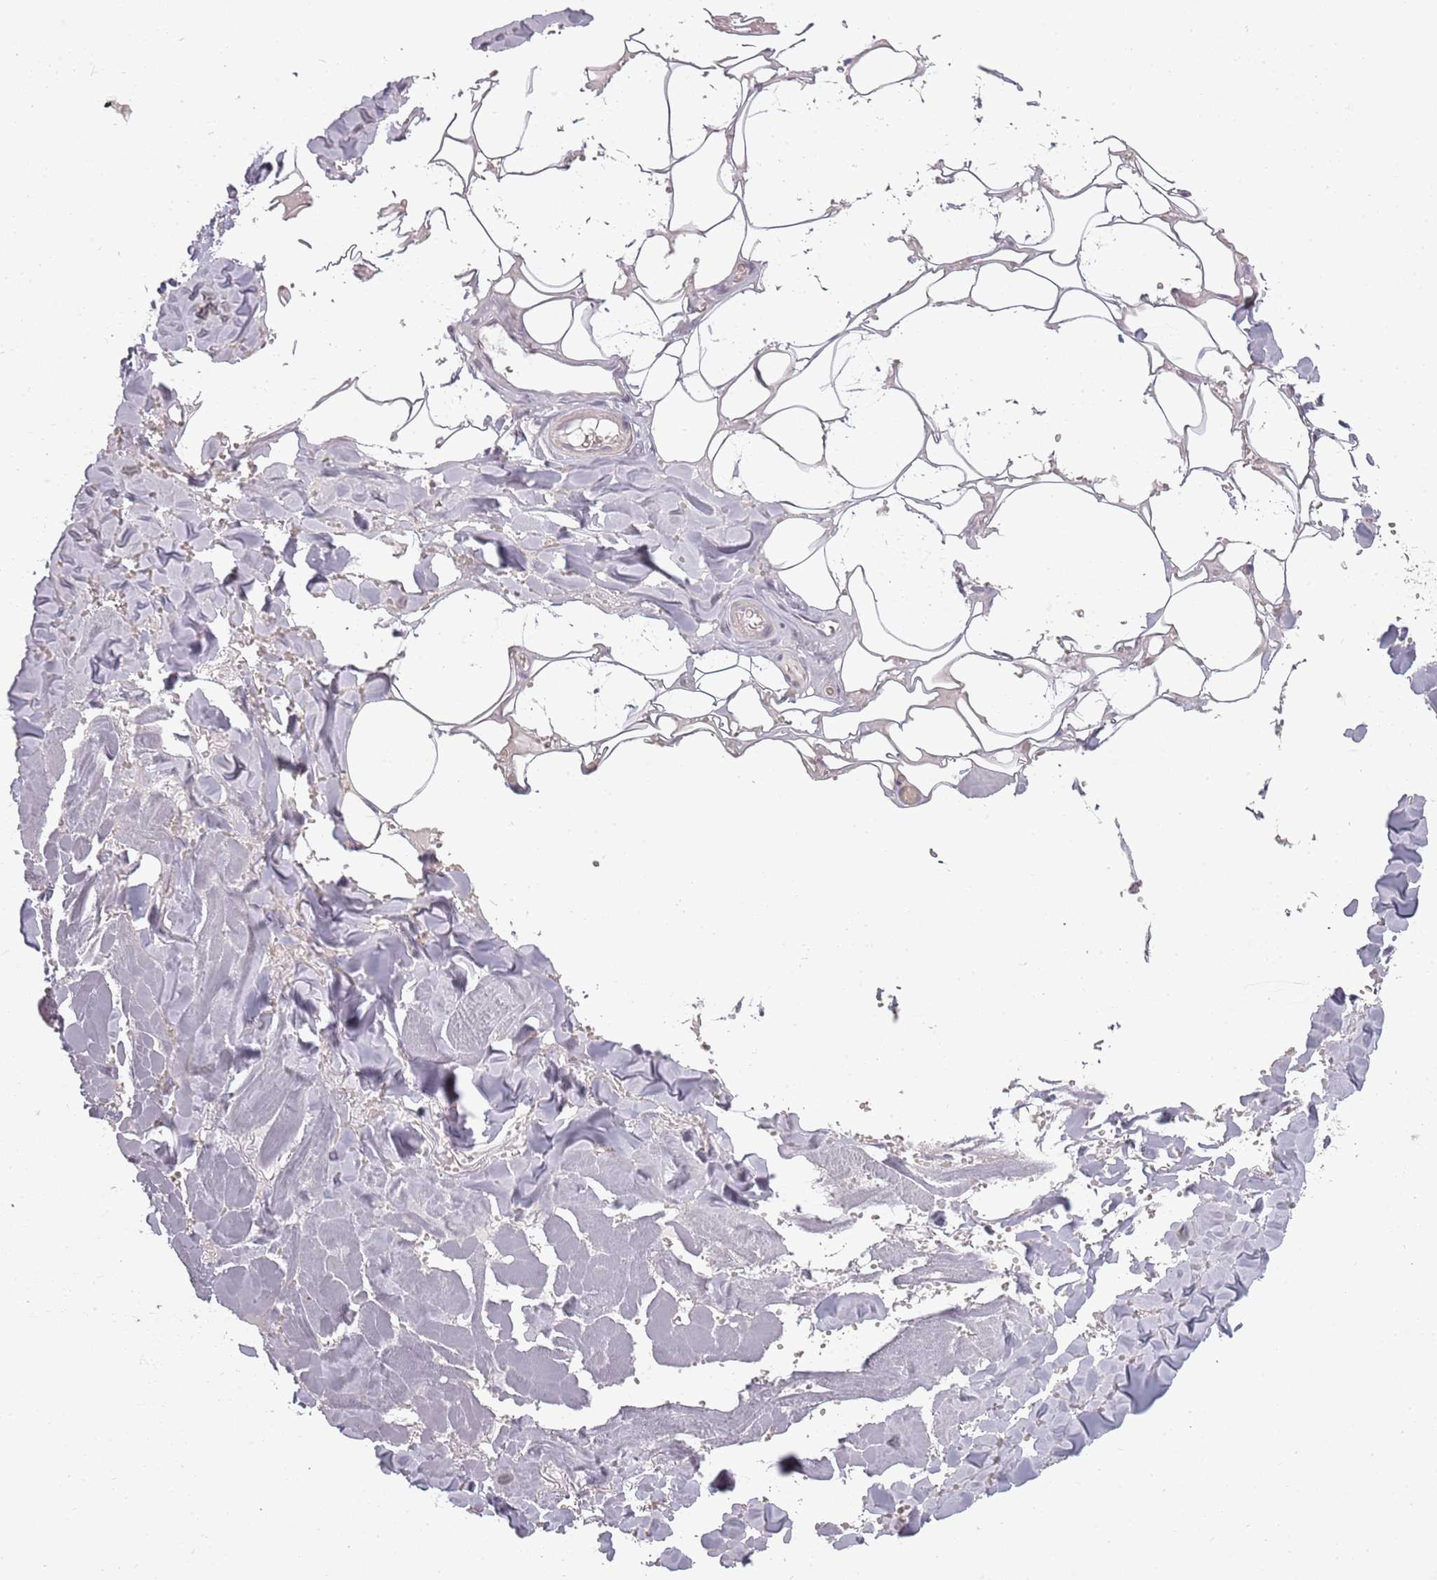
{"staining": {"intensity": "negative", "quantity": "none", "location": "none"}, "tissue": "adipose tissue", "cell_type": "Adipocytes", "image_type": "normal", "snomed": [{"axis": "morphology", "description": "Normal tissue, NOS"}, {"axis": "topography", "description": "Salivary gland"}, {"axis": "topography", "description": "Peripheral nerve tissue"}], "caption": "This image is of unremarkable adipose tissue stained with immunohistochemistry (IHC) to label a protein in brown with the nuclei are counter-stained blue. There is no positivity in adipocytes. (DAB (3,3'-diaminobenzidine) IHC visualized using brightfield microscopy, high magnification).", "gene": "CC2D2B", "patient": {"sex": "male", "age": 38}}